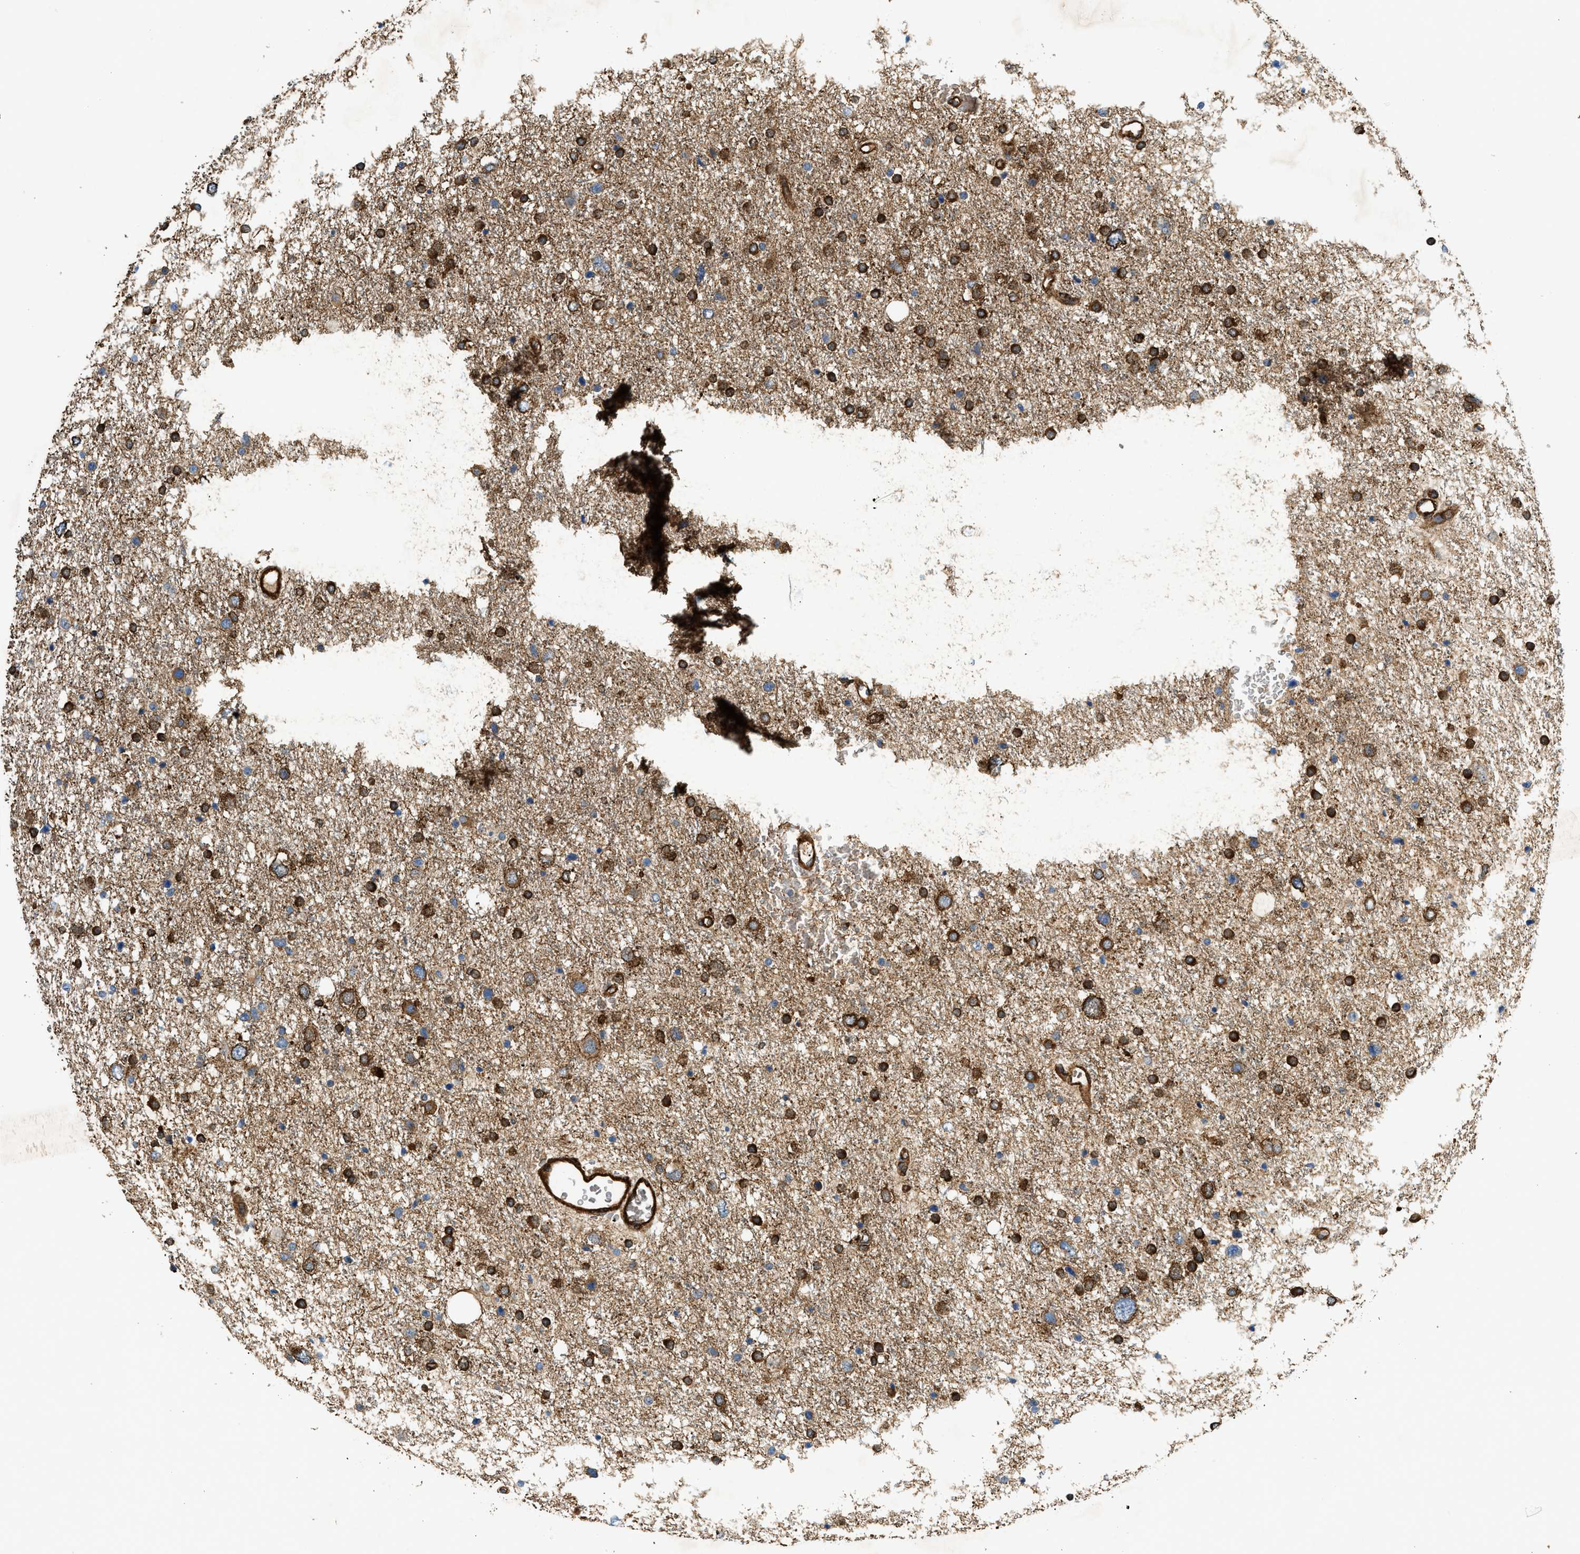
{"staining": {"intensity": "moderate", "quantity": ">75%", "location": "cytoplasmic/membranous"}, "tissue": "glioma", "cell_type": "Tumor cells", "image_type": "cancer", "snomed": [{"axis": "morphology", "description": "Glioma, malignant, Low grade"}, {"axis": "topography", "description": "Brain"}], "caption": "Protein staining demonstrates moderate cytoplasmic/membranous staining in approximately >75% of tumor cells in glioma.", "gene": "HIP1", "patient": {"sex": "female", "age": 37}}